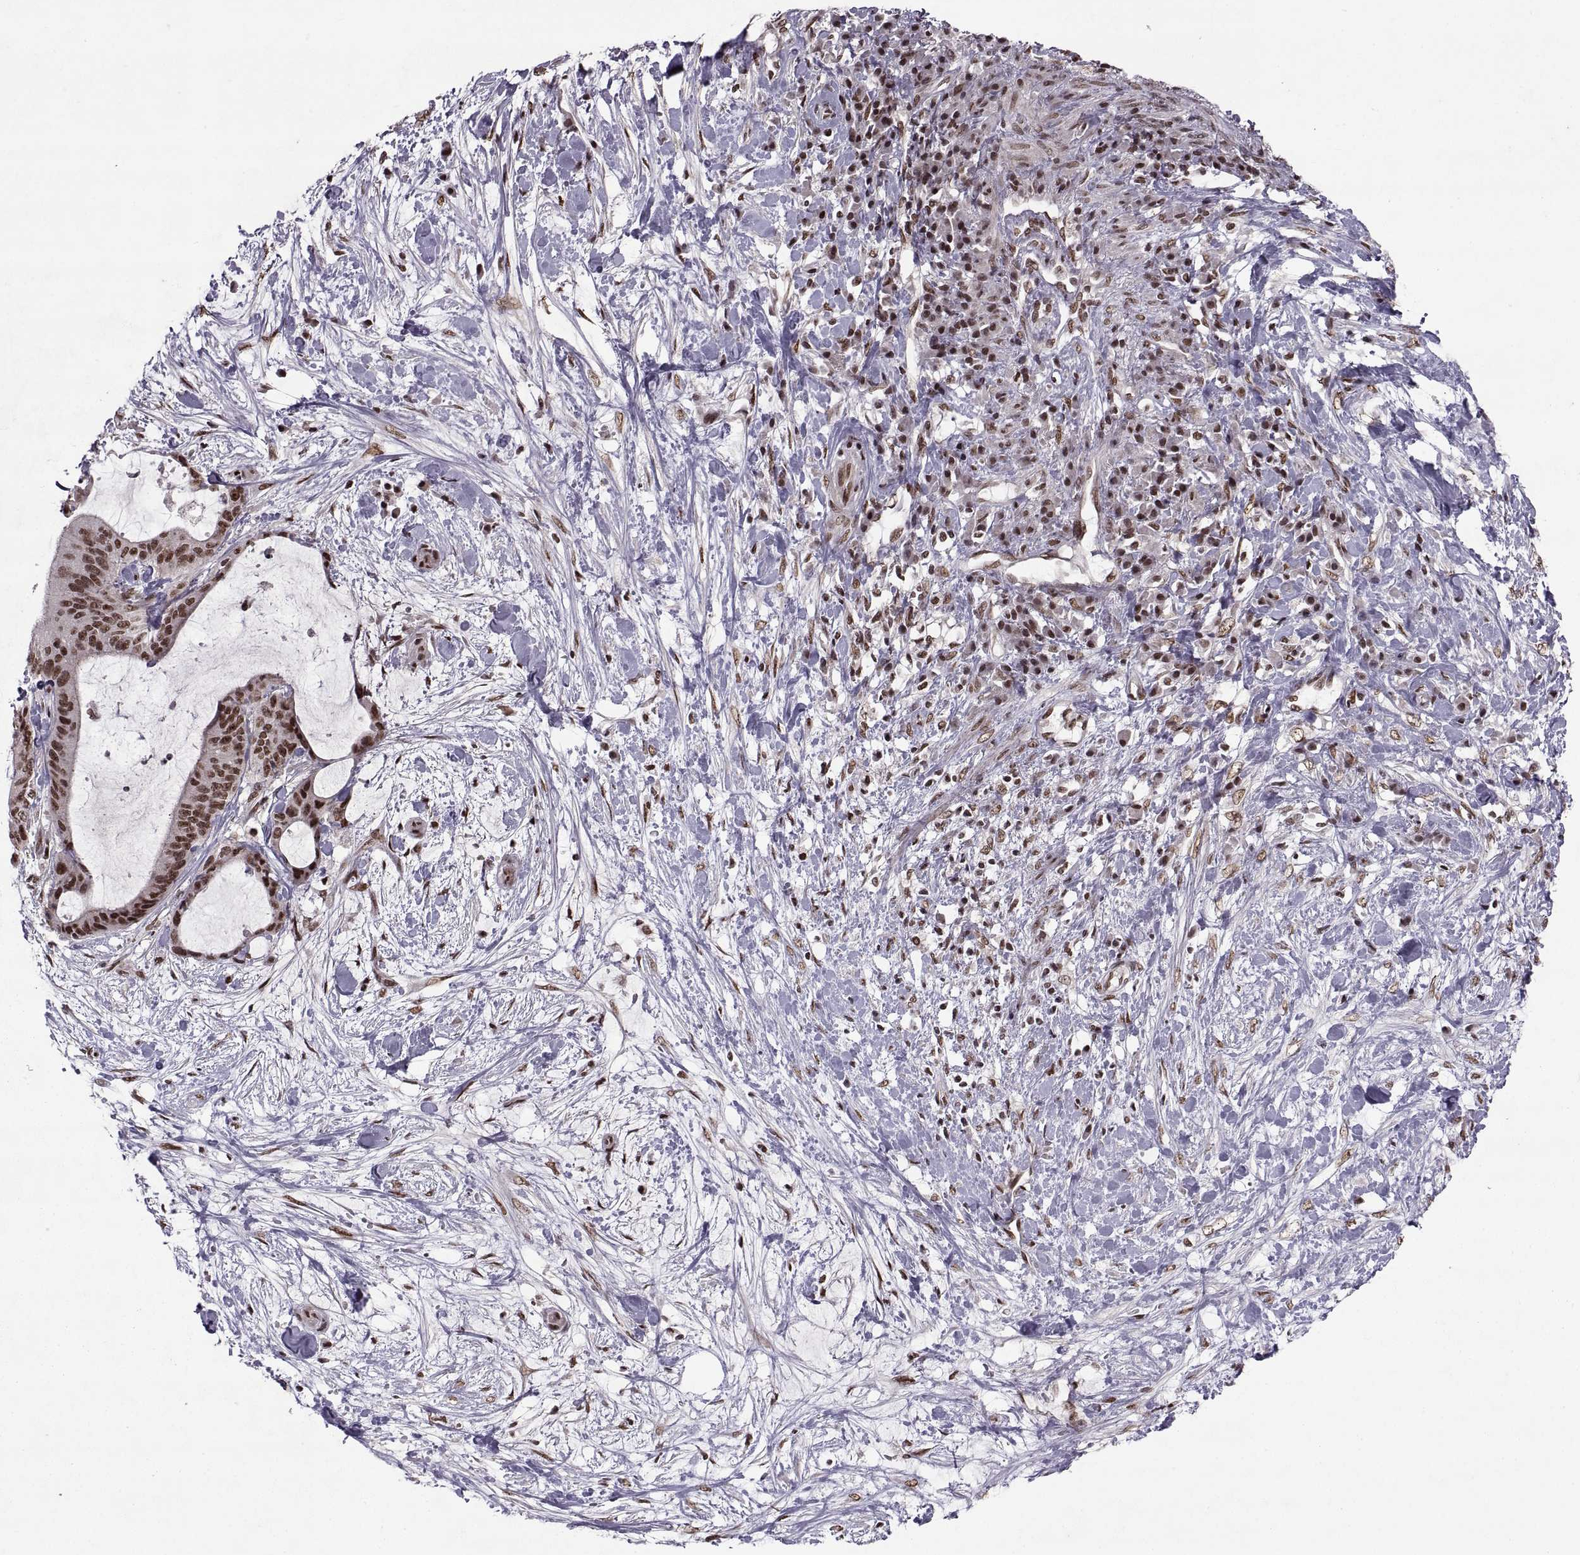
{"staining": {"intensity": "strong", "quantity": ">75%", "location": "nuclear"}, "tissue": "liver cancer", "cell_type": "Tumor cells", "image_type": "cancer", "snomed": [{"axis": "morphology", "description": "Cholangiocarcinoma"}, {"axis": "topography", "description": "Liver"}], "caption": "Immunohistochemical staining of liver cholangiocarcinoma exhibits high levels of strong nuclear protein expression in approximately >75% of tumor cells.", "gene": "MT1E", "patient": {"sex": "female", "age": 73}}